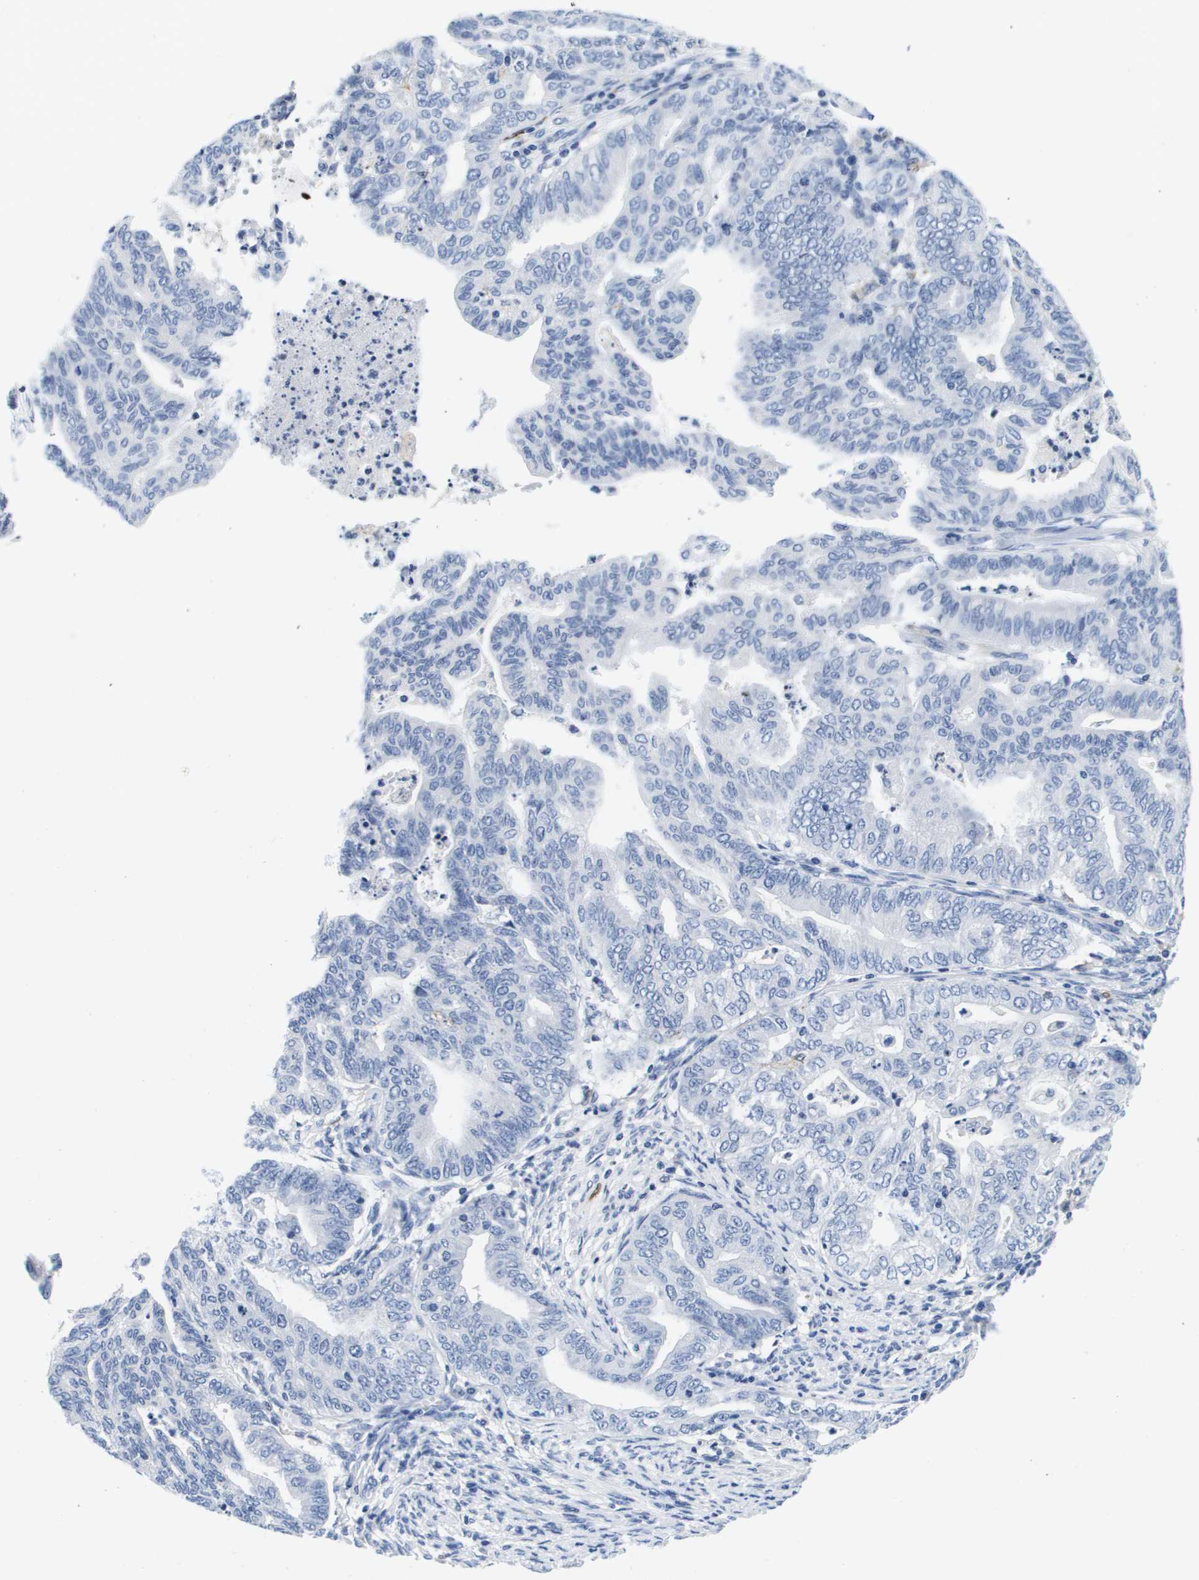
{"staining": {"intensity": "negative", "quantity": "none", "location": "none"}, "tissue": "endometrial cancer", "cell_type": "Tumor cells", "image_type": "cancer", "snomed": [{"axis": "morphology", "description": "Adenocarcinoma, NOS"}, {"axis": "topography", "description": "Endometrium"}], "caption": "DAB immunohistochemical staining of endometrial cancer shows no significant staining in tumor cells. (Stains: DAB (3,3'-diaminobenzidine) immunohistochemistry (IHC) with hematoxylin counter stain, Microscopy: brightfield microscopy at high magnification).", "gene": "HMOX1", "patient": {"sex": "female", "age": 79}}